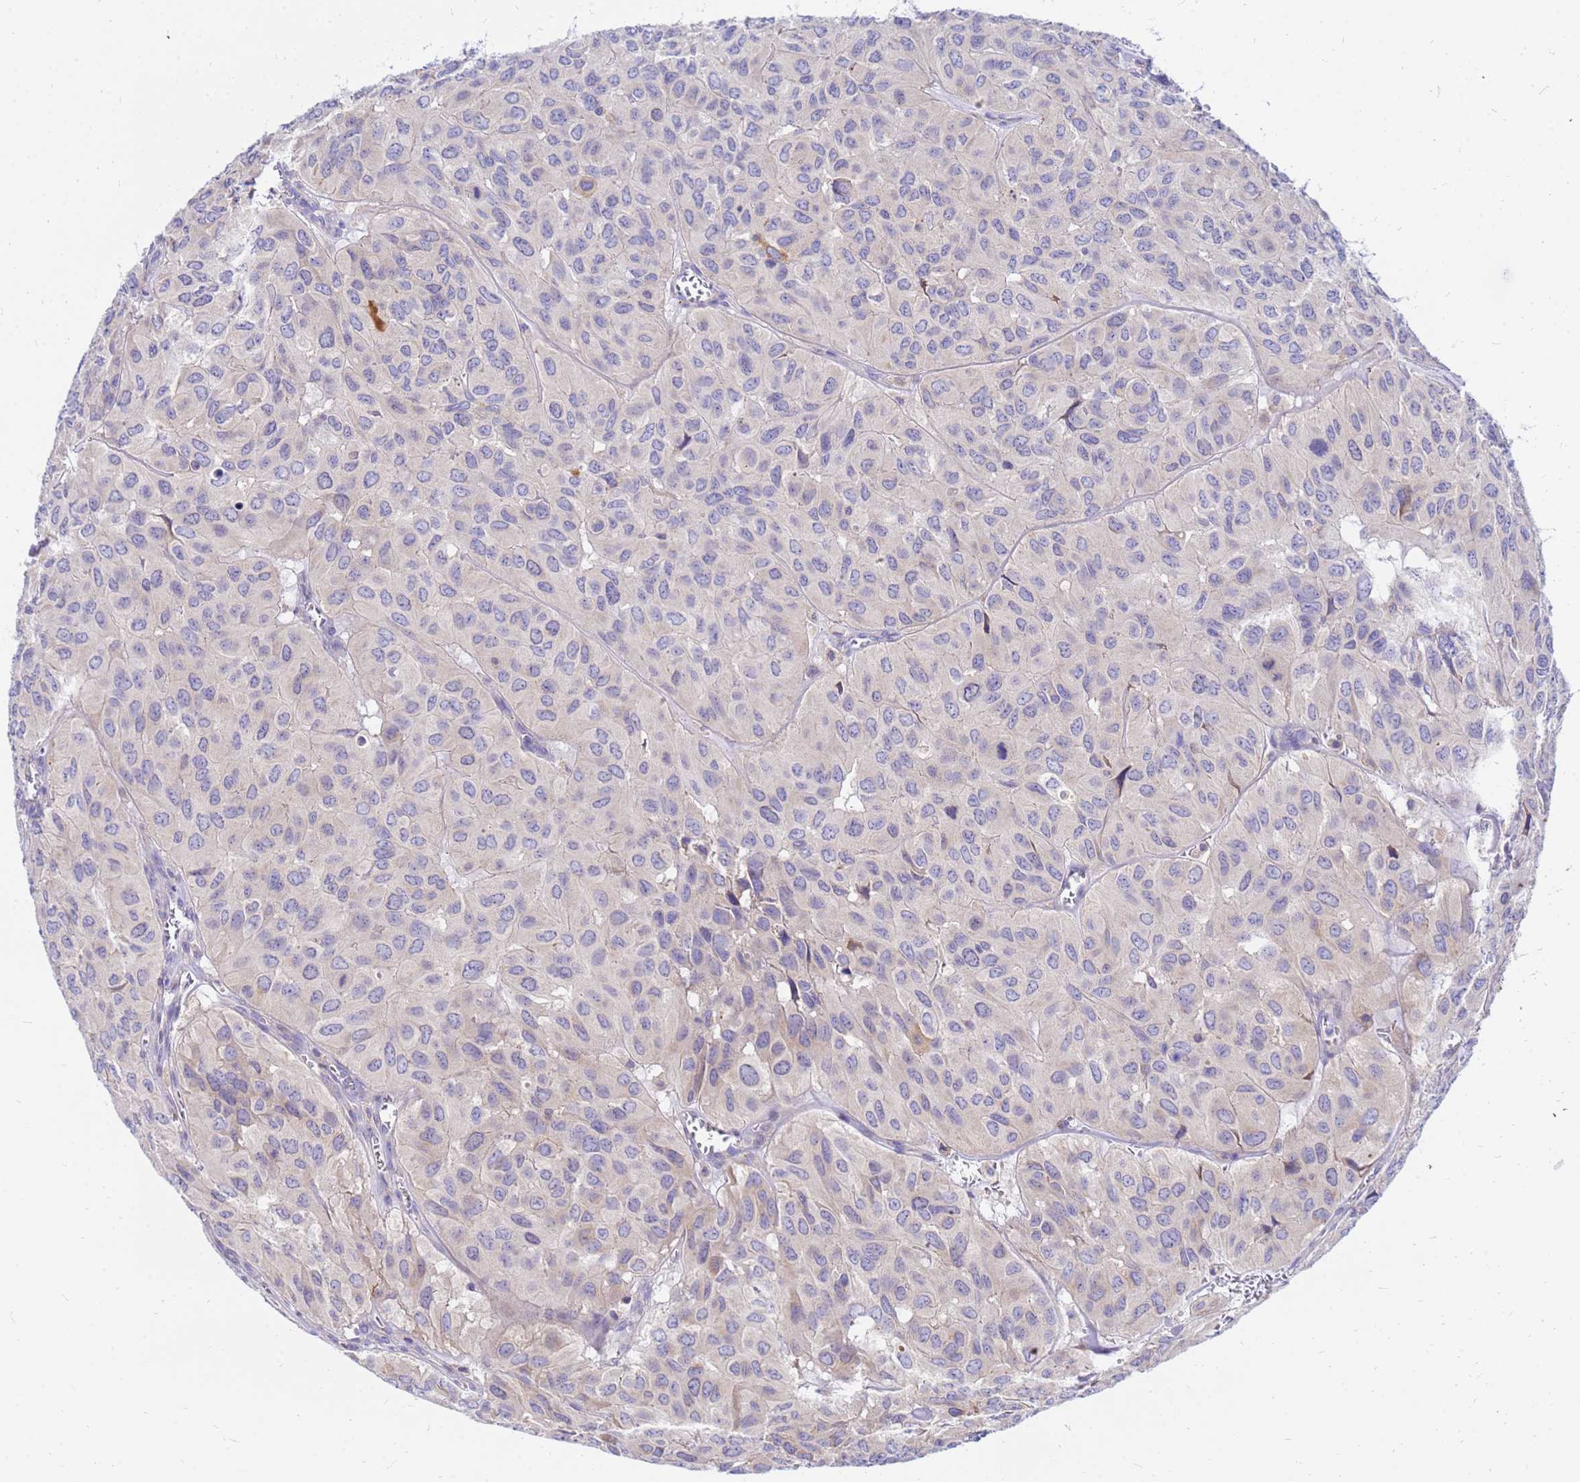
{"staining": {"intensity": "negative", "quantity": "none", "location": "none"}, "tissue": "head and neck cancer", "cell_type": "Tumor cells", "image_type": "cancer", "snomed": [{"axis": "morphology", "description": "Adenocarcinoma, NOS"}, {"axis": "topography", "description": "Salivary gland, NOS"}, {"axis": "topography", "description": "Head-Neck"}], "caption": "IHC histopathology image of human head and neck cancer stained for a protein (brown), which demonstrates no positivity in tumor cells. (Stains: DAB IHC with hematoxylin counter stain, Microscopy: brightfield microscopy at high magnification).", "gene": "HERC5", "patient": {"sex": "female", "age": 76}}